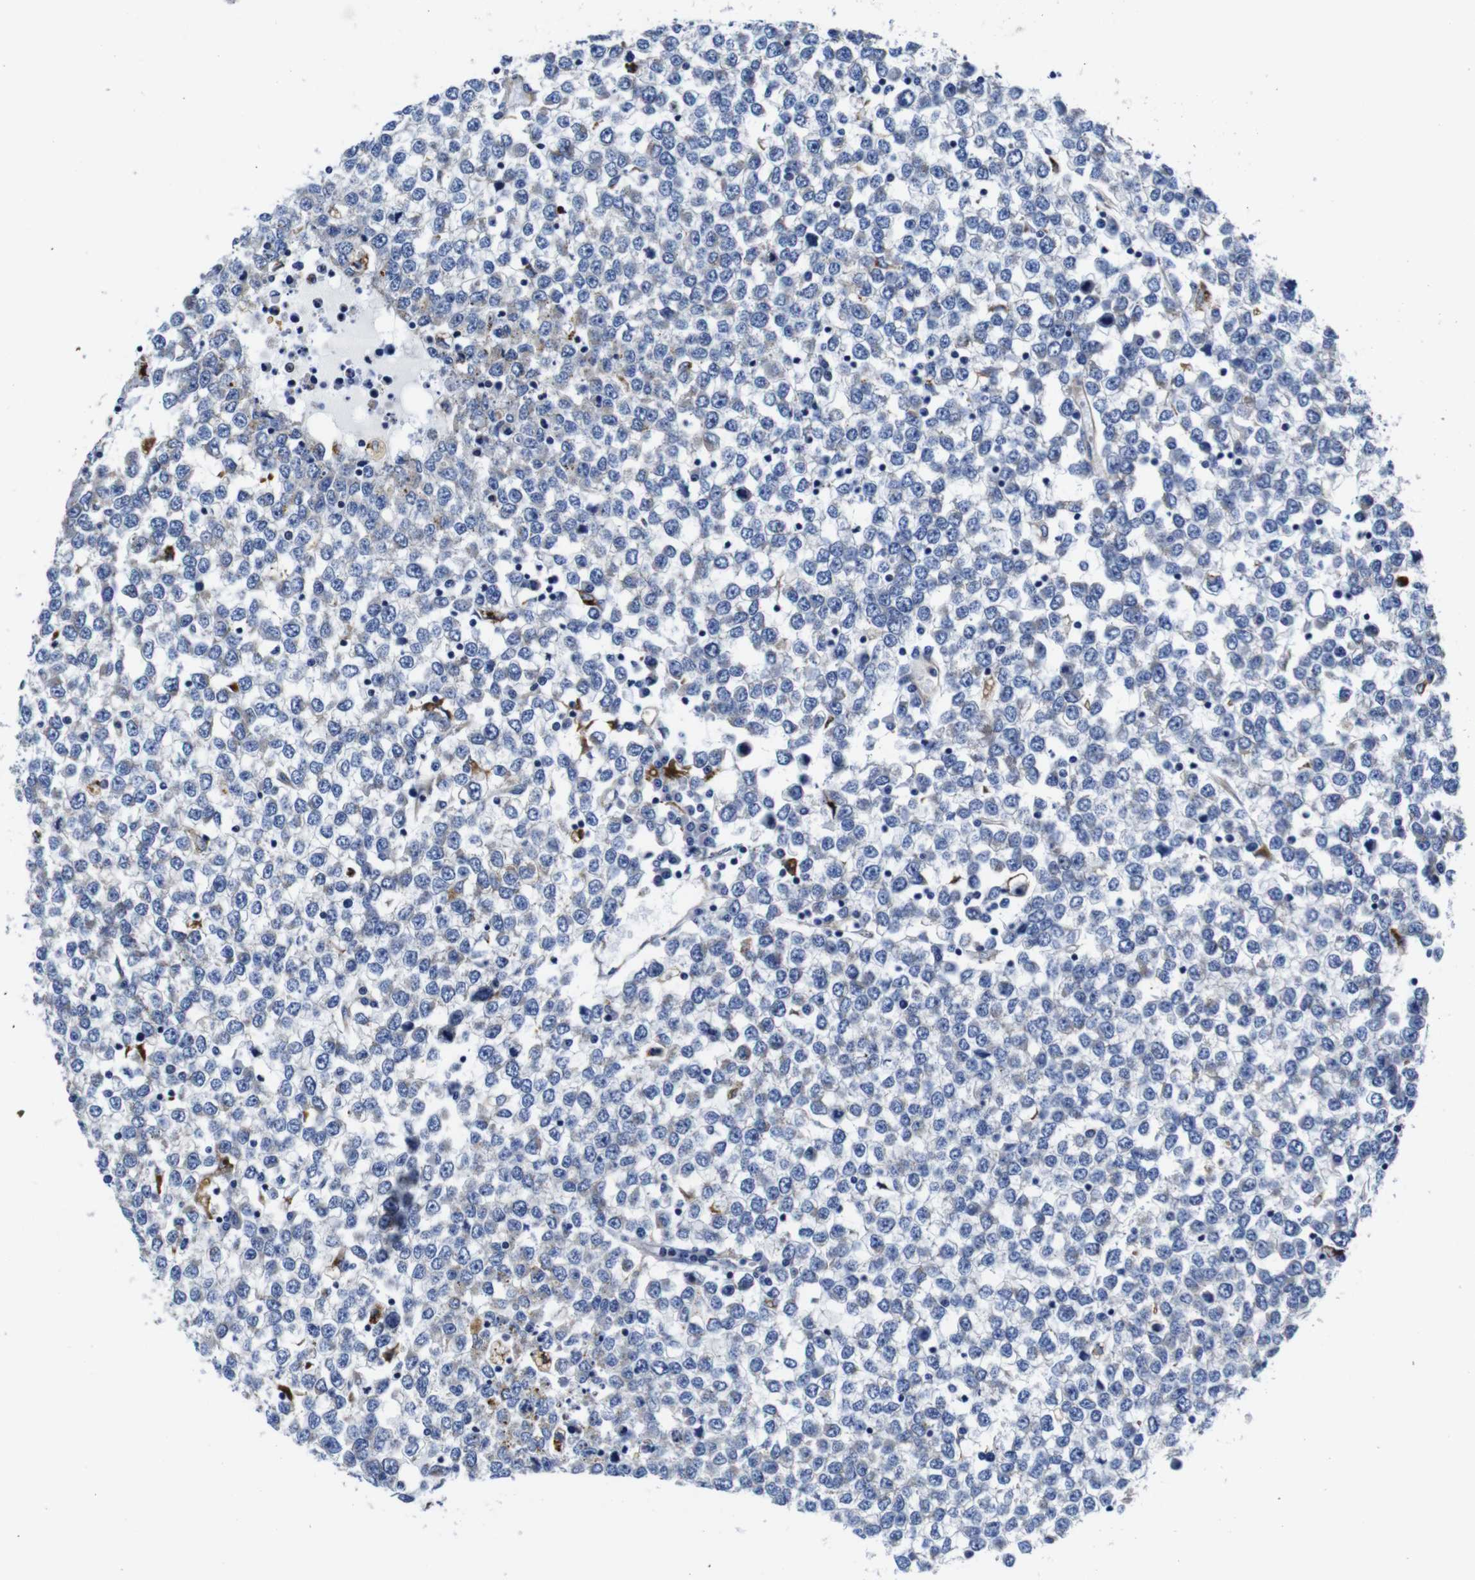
{"staining": {"intensity": "negative", "quantity": "none", "location": "none"}, "tissue": "testis cancer", "cell_type": "Tumor cells", "image_type": "cancer", "snomed": [{"axis": "morphology", "description": "Seminoma, NOS"}, {"axis": "topography", "description": "Testis"}], "caption": "DAB (3,3'-diaminobenzidine) immunohistochemical staining of human seminoma (testis) exhibits no significant expression in tumor cells.", "gene": "GIMAP2", "patient": {"sex": "male", "age": 65}}